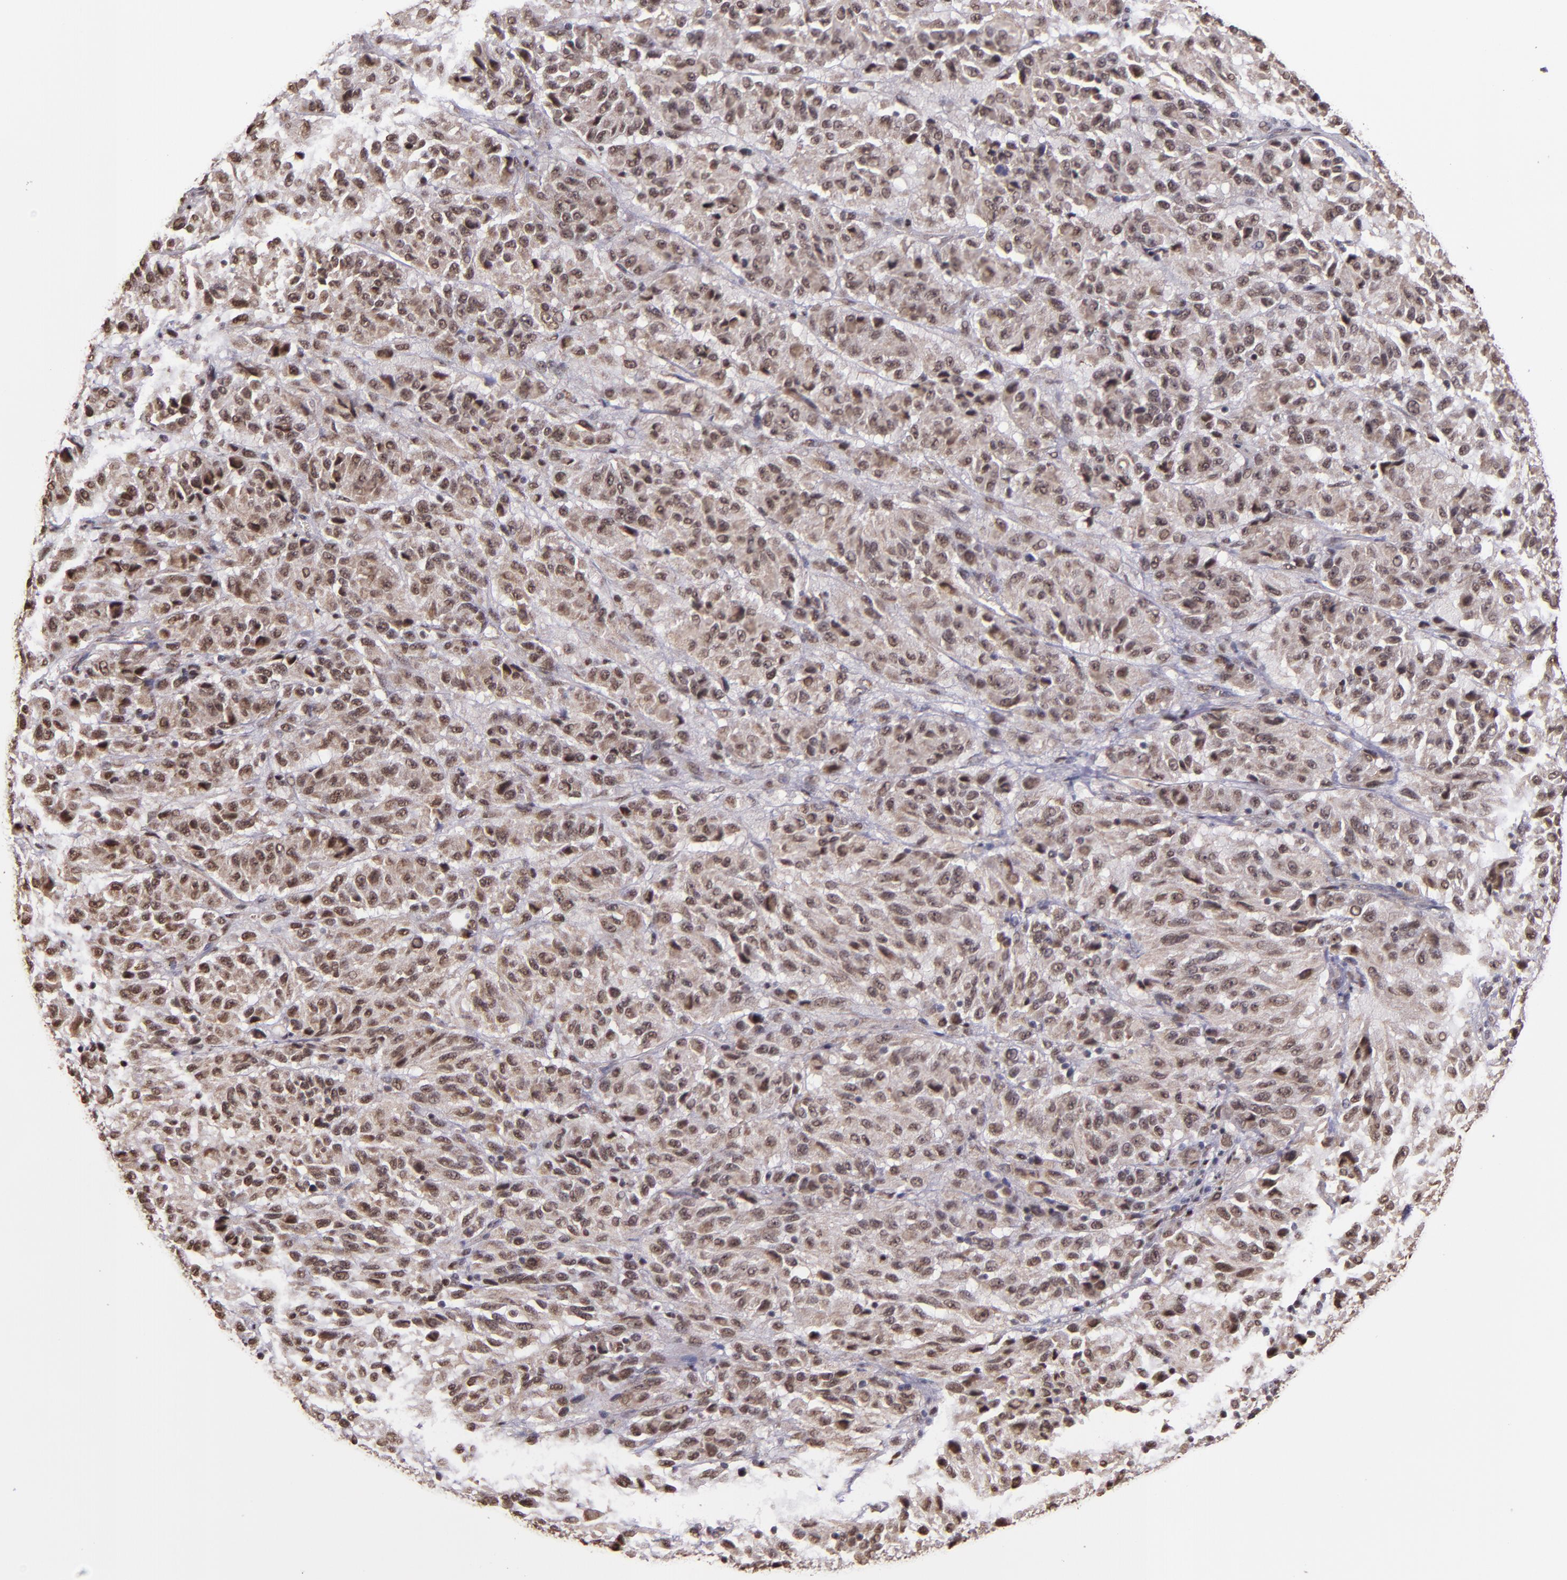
{"staining": {"intensity": "moderate", "quantity": ">75%", "location": "cytoplasmic/membranous,nuclear"}, "tissue": "melanoma", "cell_type": "Tumor cells", "image_type": "cancer", "snomed": [{"axis": "morphology", "description": "Malignant melanoma, Metastatic site"}, {"axis": "topography", "description": "Lung"}], "caption": "An image of malignant melanoma (metastatic site) stained for a protein reveals moderate cytoplasmic/membranous and nuclear brown staining in tumor cells.", "gene": "CECR2", "patient": {"sex": "male", "age": 64}}